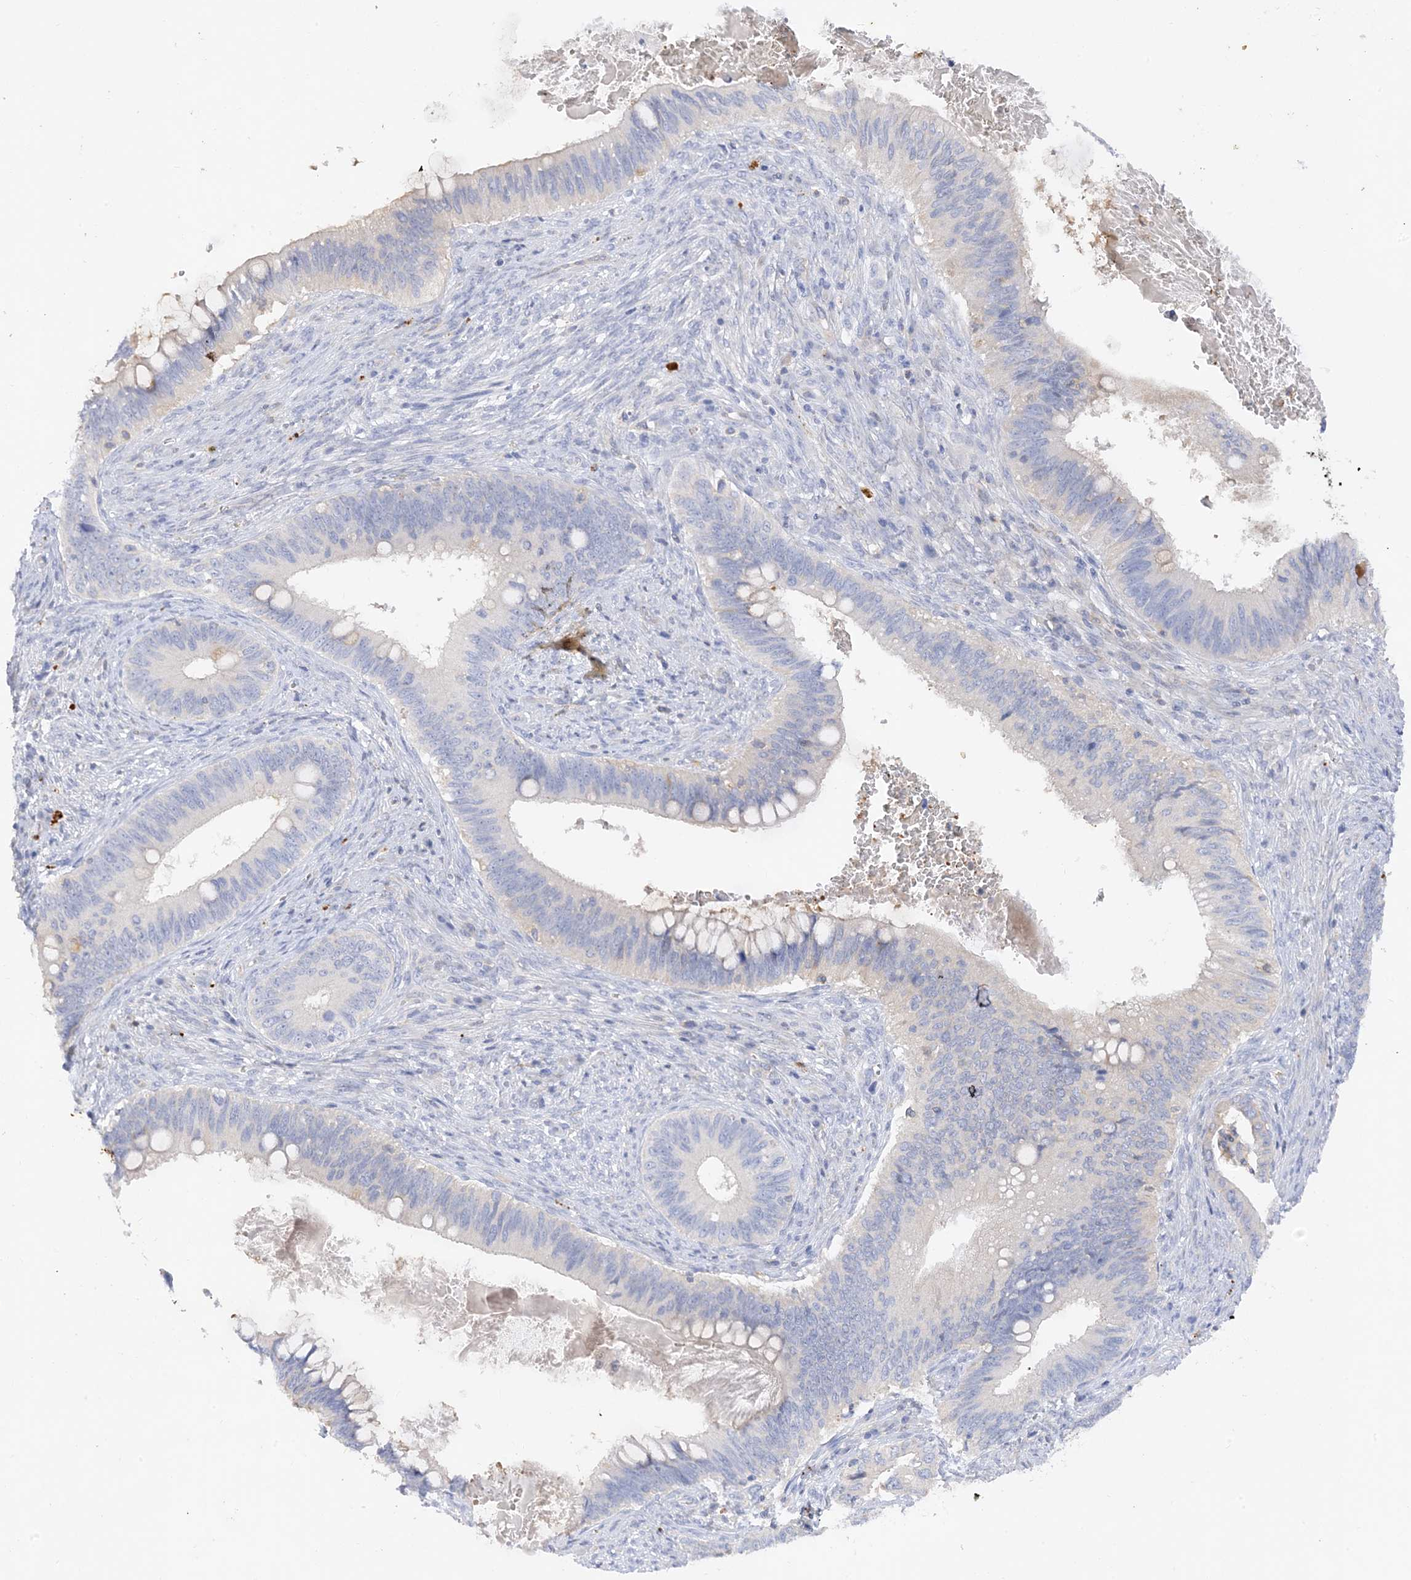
{"staining": {"intensity": "negative", "quantity": "none", "location": "none"}, "tissue": "cervical cancer", "cell_type": "Tumor cells", "image_type": "cancer", "snomed": [{"axis": "morphology", "description": "Adenocarcinoma, NOS"}, {"axis": "topography", "description": "Cervix"}], "caption": "The immunohistochemistry image has no significant expression in tumor cells of adenocarcinoma (cervical) tissue. (DAB immunohistochemistry (IHC), high magnification).", "gene": "ARV1", "patient": {"sex": "female", "age": 42}}